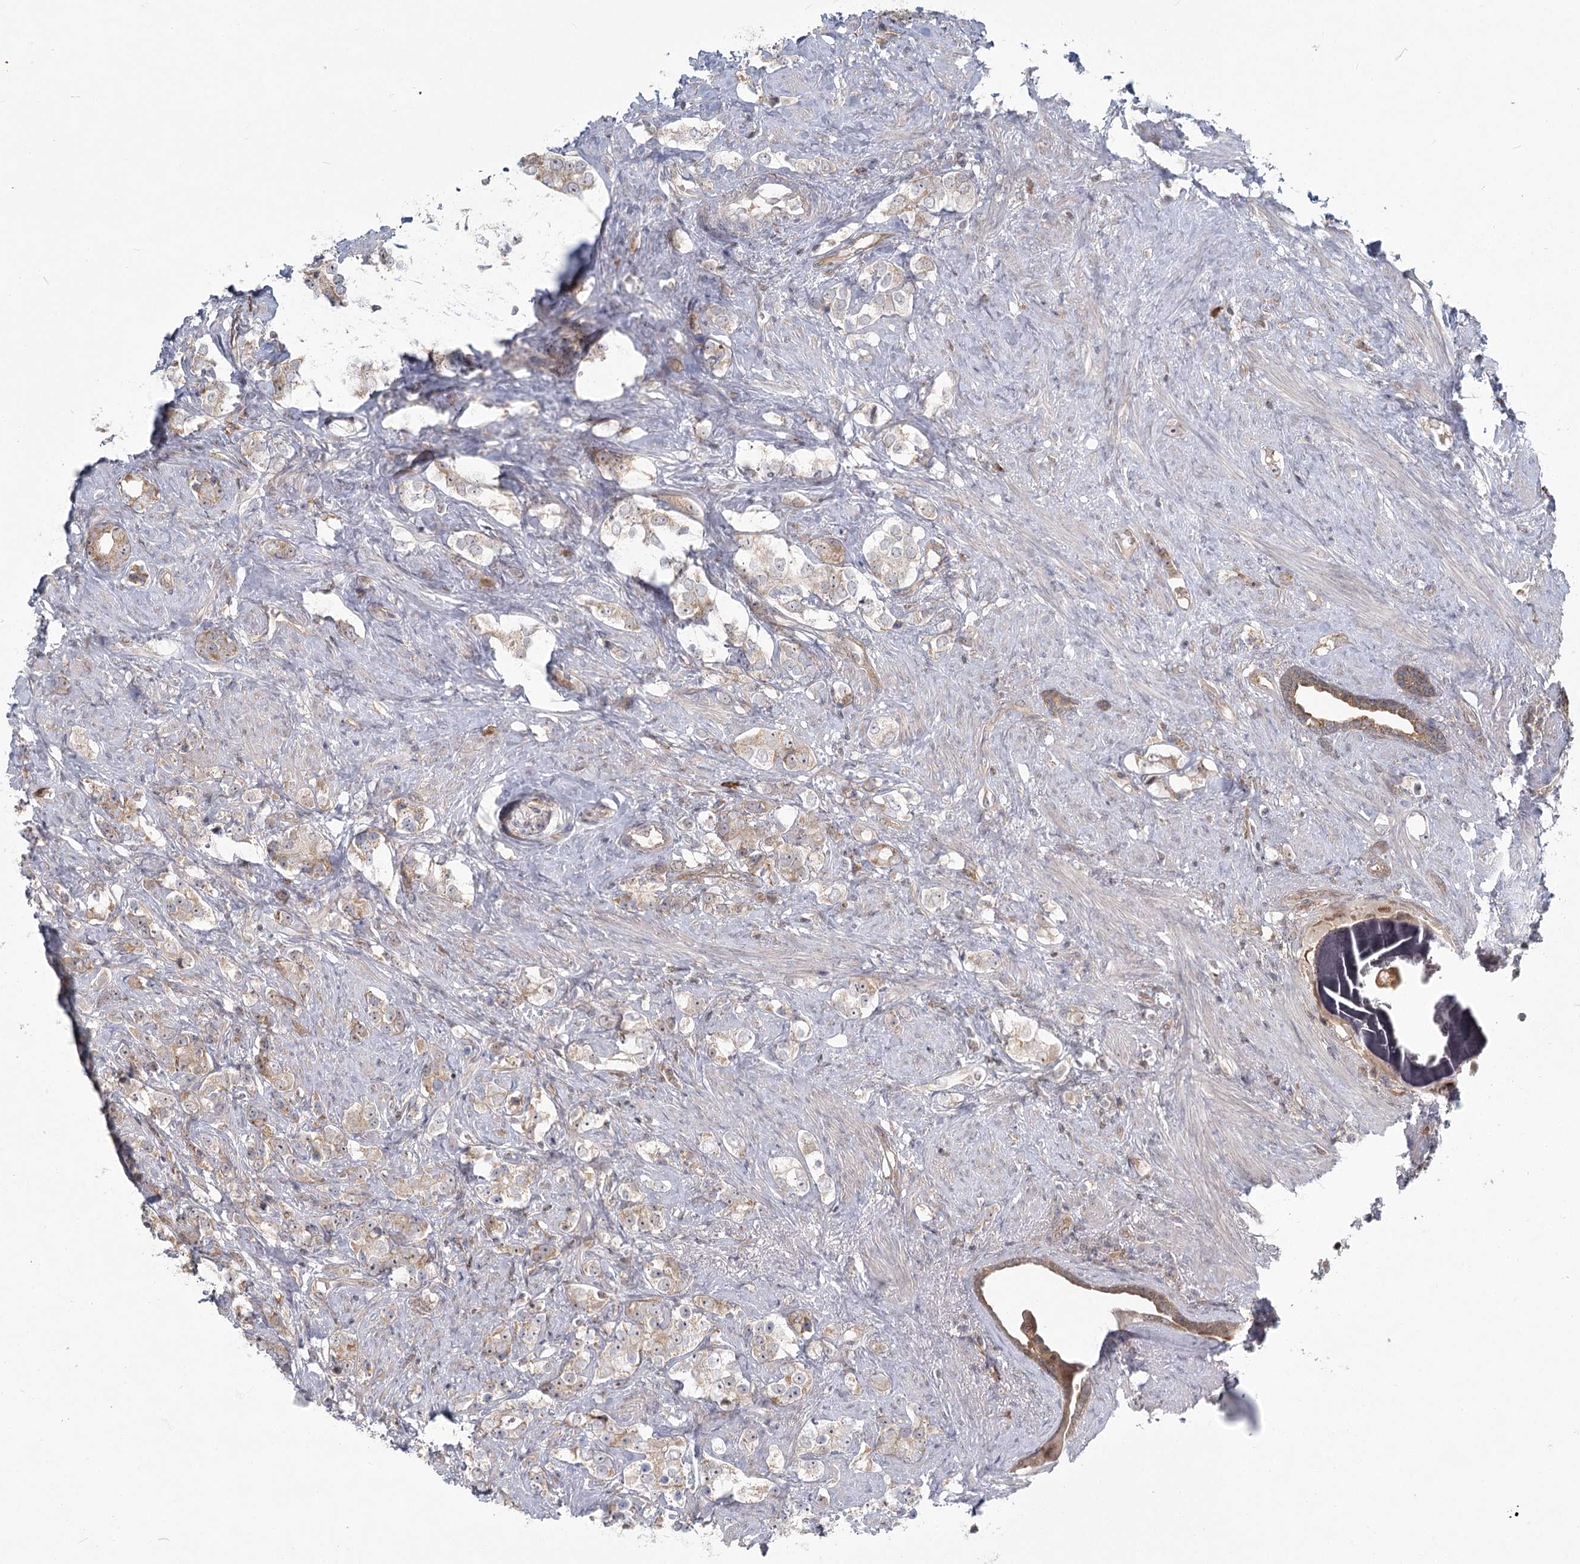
{"staining": {"intensity": "weak", "quantity": "25%-75%", "location": "cytoplasmic/membranous"}, "tissue": "prostate cancer", "cell_type": "Tumor cells", "image_type": "cancer", "snomed": [{"axis": "morphology", "description": "Adenocarcinoma, High grade"}, {"axis": "topography", "description": "Prostate"}], "caption": "Tumor cells display low levels of weak cytoplasmic/membranous expression in approximately 25%-75% of cells in human prostate cancer (high-grade adenocarcinoma).", "gene": "THNSL1", "patient": {"sex": "male", "age": 63}}